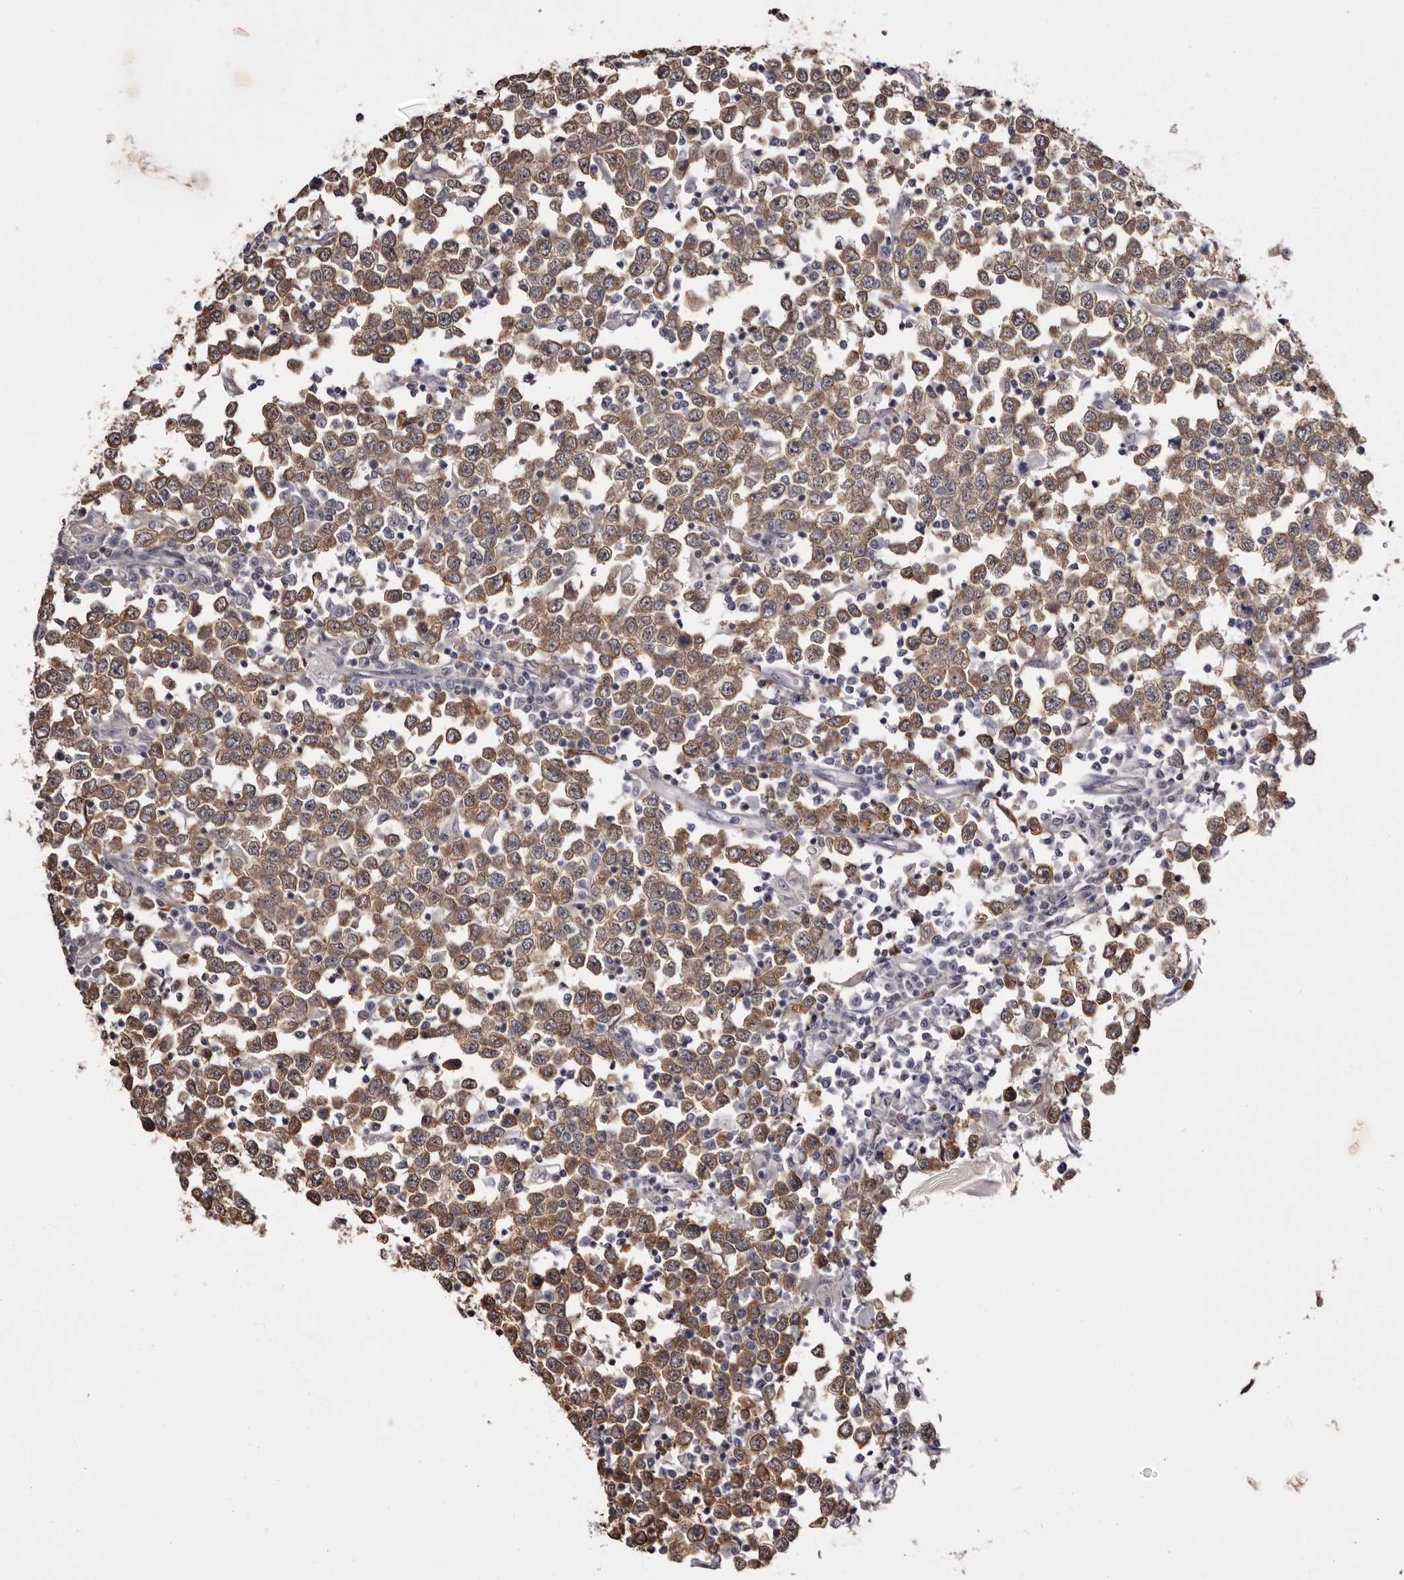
{"staining": {"intensity": "moderate", "quantity": ">75%", "location": "cytoplasmic/membranous"}, "tissue": "testis cancer", "cell_type": "Tumor cells", "image_type": "cancer", "snomed": [{"axis": "morphology", "description": "Seminoma, NOS"}, {"axis": "topography", "description": "Testis"}], "caption": "Testis cancer stained with DAB (3,3'-diaminobenzidine) IHC exhibits medium levels of moderate cytoplasmic/membranous positivity in approximately >75% of tumor cells. (brown staining indicates protein expression, while blue staining denotes nuclei).", "gene": "TNNI1", "patient": {"sex": "male", "age": 65}}